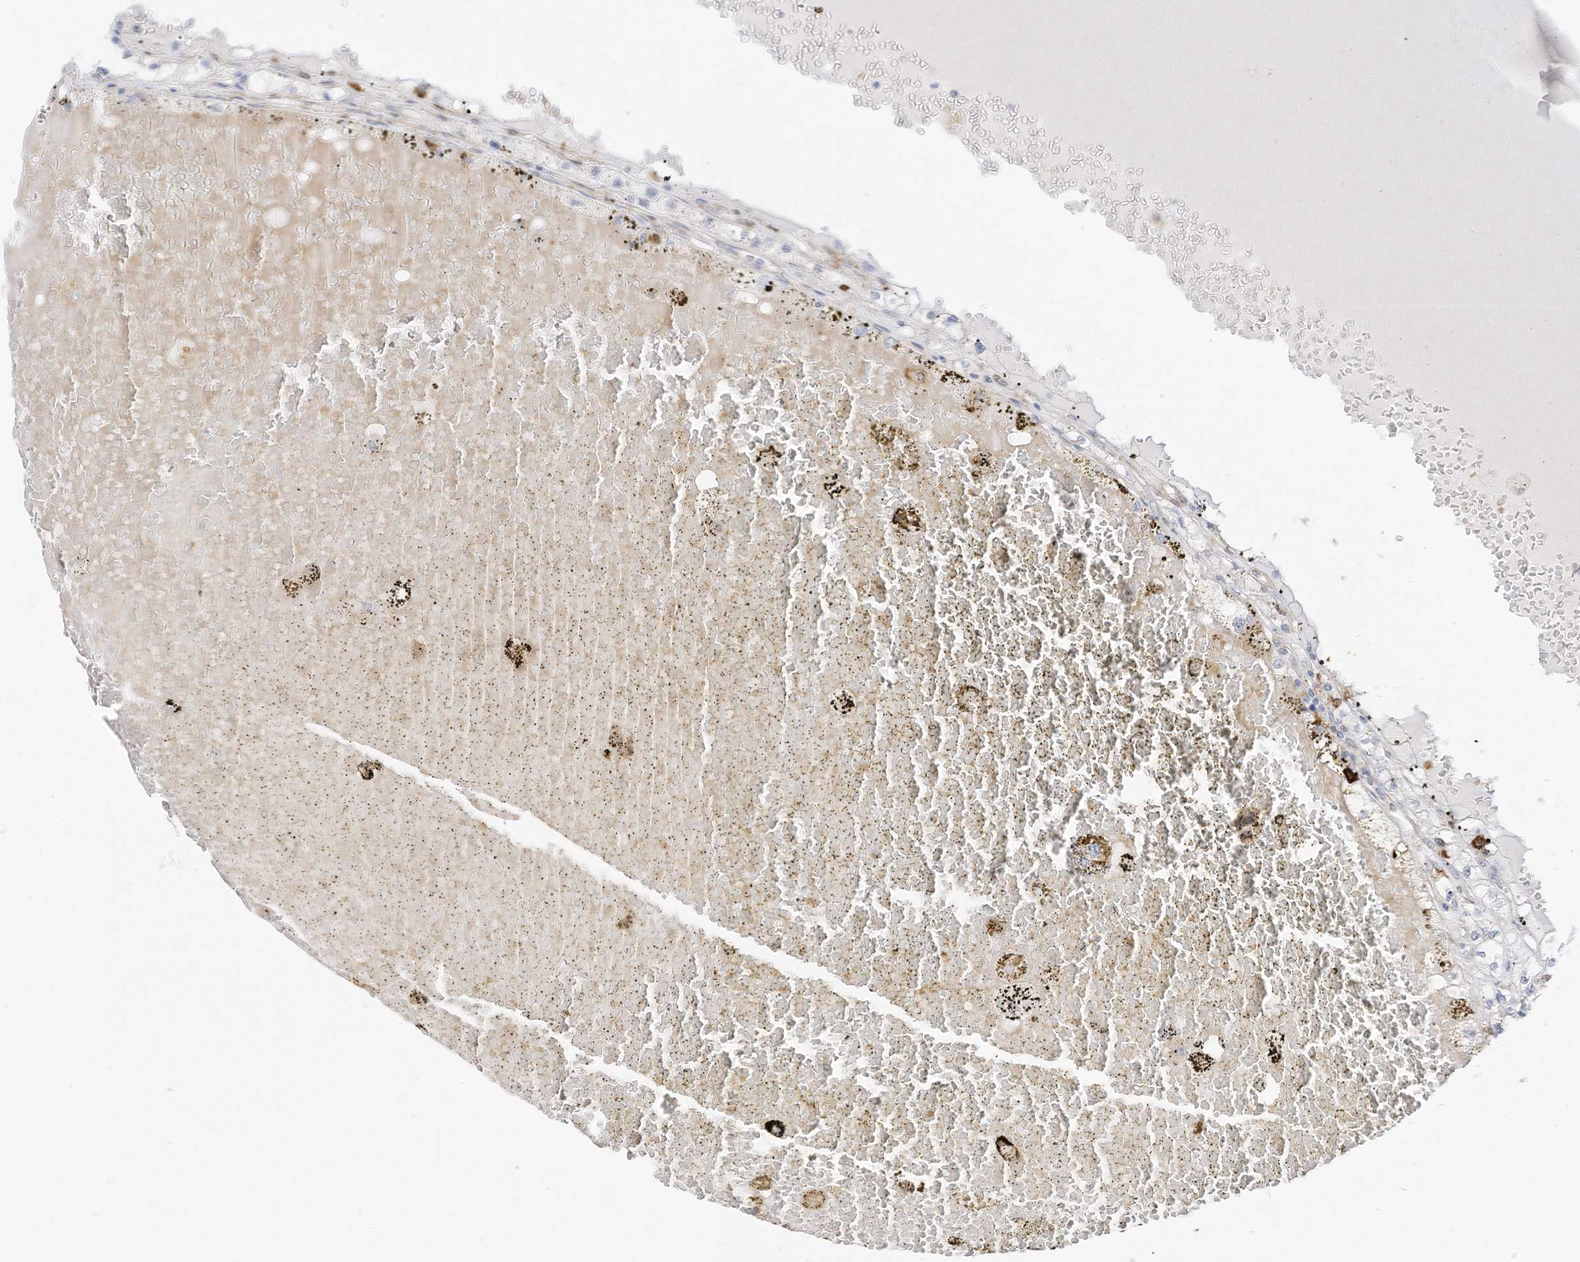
{"staining": {"intensity": "negative", "quantity": "none", "location": "none"}, "tissue": "renal cancer", "cell_type": "Tumor cells", "image_type": "cancer", "snomed": [{"axis": "morphology", "description": "Adenocarcinoma, NOS"}, {"axis": "topography", "description": "Kidney"}], "caption": "Immunohistochemical staining of renal cancer displays no significant positivity in tumor cells.", "gene": "ATP13A1", "patient": {"sex": "male", "age": 56}}